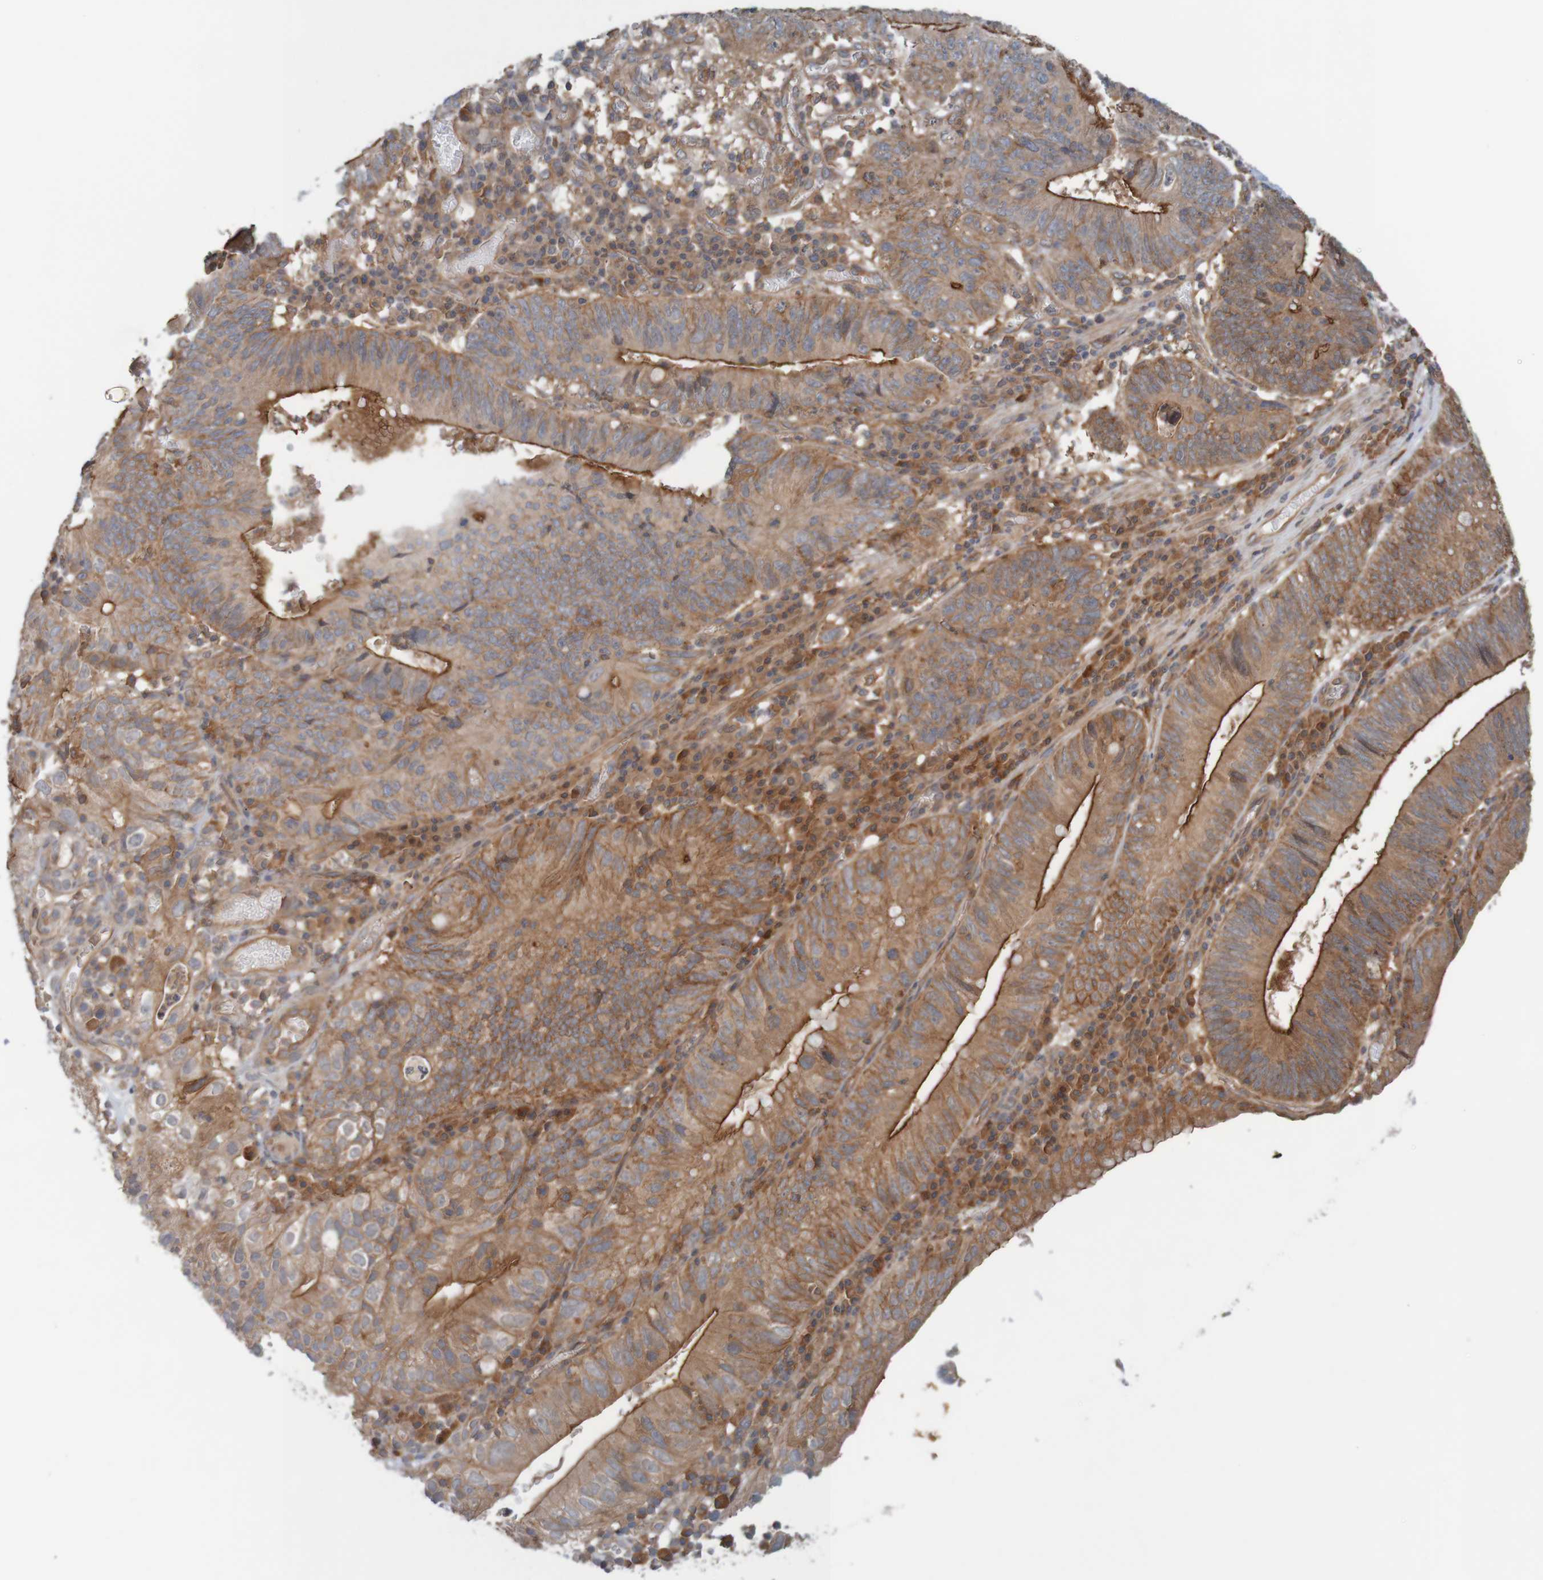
{"staining": {"intensity": "moderate", "quantity": ">75%", "location": "cytoplasmic/membranous"}, "tissue": "stomach cancer", "cell_type": "Tumor cells", "image_type": "cancer", "snomed": [{"axis": "morphology", "description": "Adenocarcinoma, NOS"}, {"axis": "topography", "description": "Stomach"}], "caption": "This image displays immunohistochemistry staining of human adenocarcinoma (stomach), with medium moderate cytoplasmic/membranous positivity in about >75% of tumor cells.", "gene": "ARHGEF11", "patient": {"sex": "male", "age": 59}}